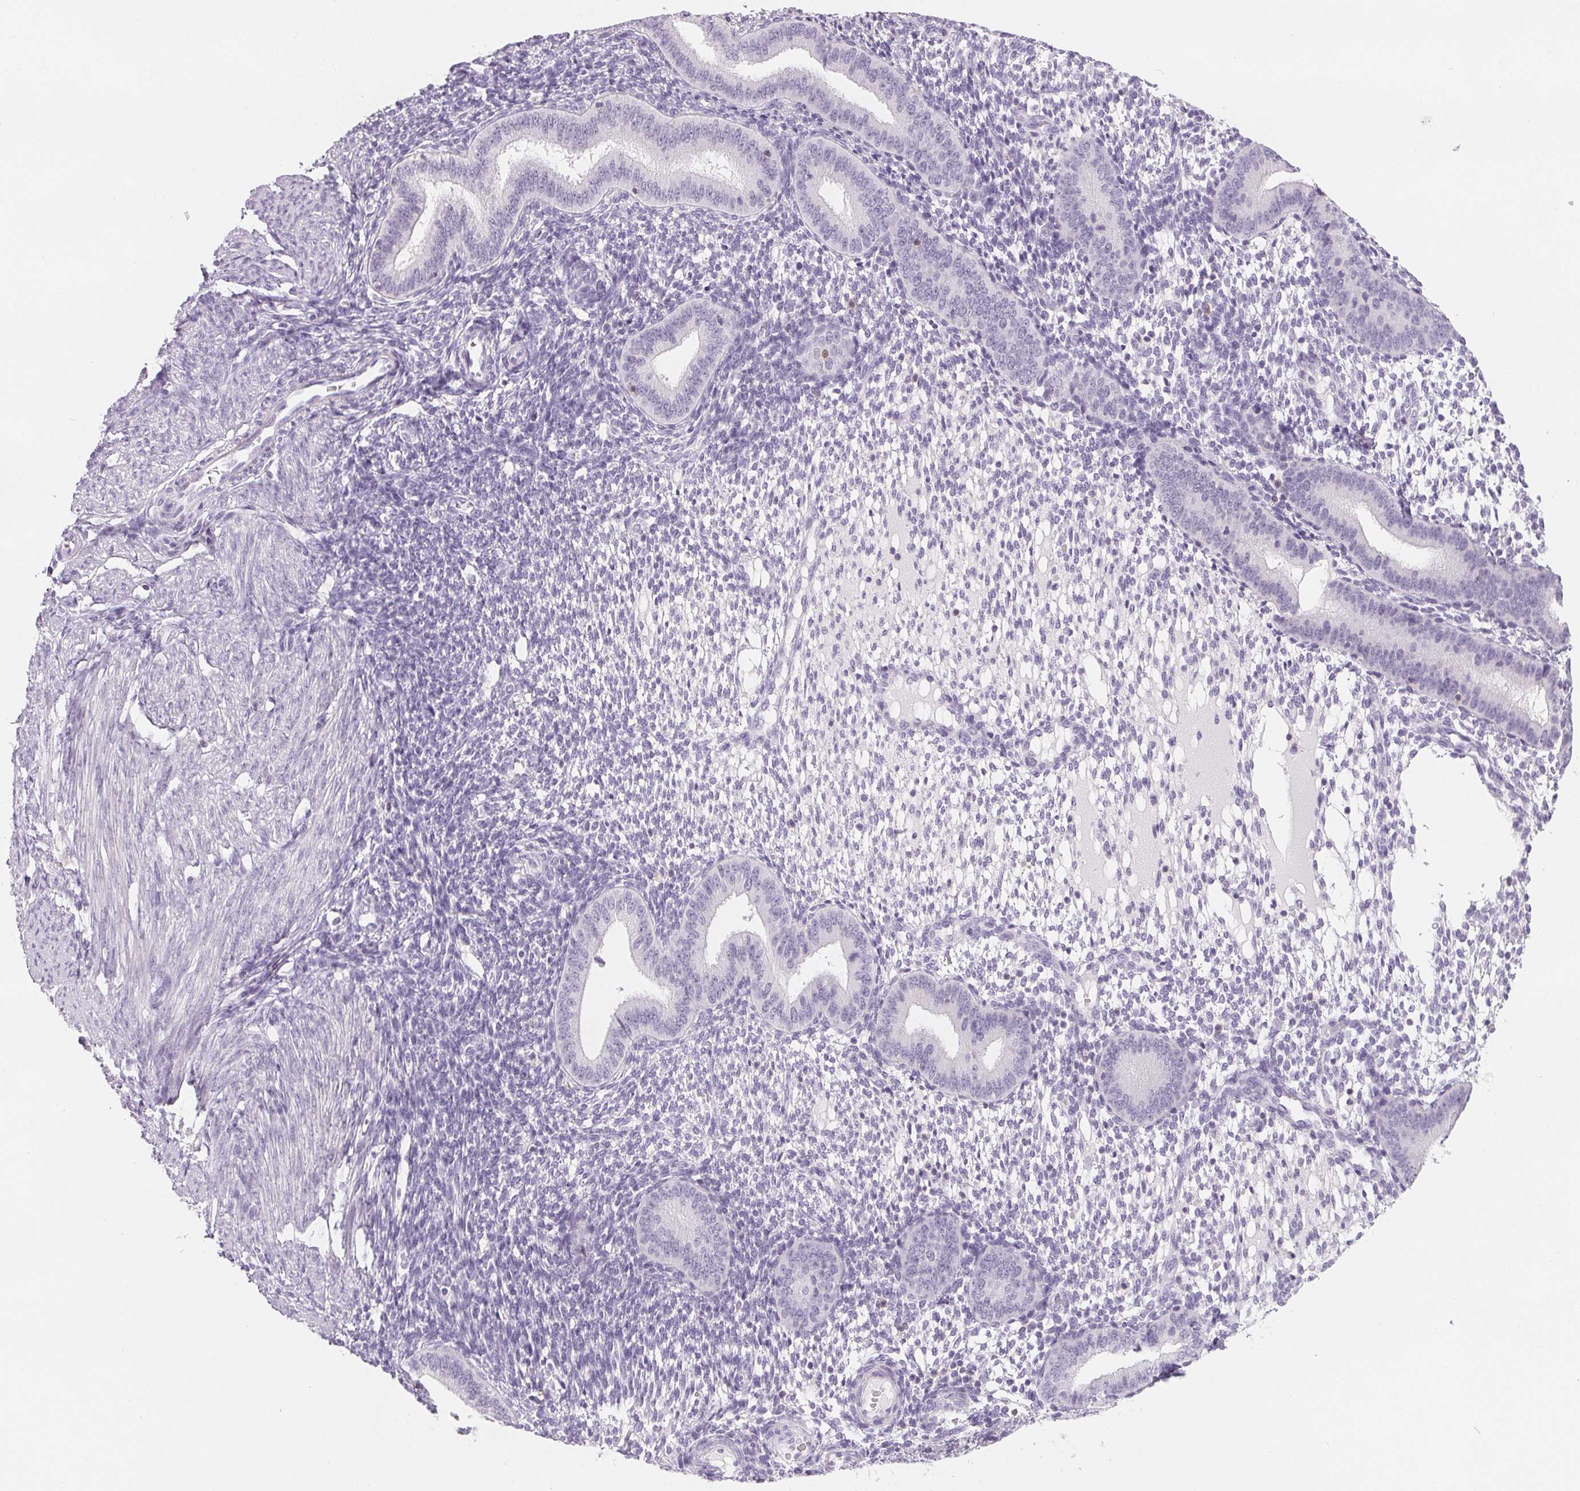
{"staining": {"intensity": "negative", "quantity": "none", "location": "none"}, "tissue": "endometrium", "cell_type": "Cells in endometrial stroma", "image_type": "normal", "snomed": [{"axis": "morphology", "description": "Normal tissue, NOS"}, {"axis": "topography", "description": "Endometrium"}], "caption": "Immunohistochemical staining of unremarkable human endometrium exhibits no significant staining in cells in endometrial stroma.", "gene": "CD69", "patient": {"sex": "female", "age": 40}}